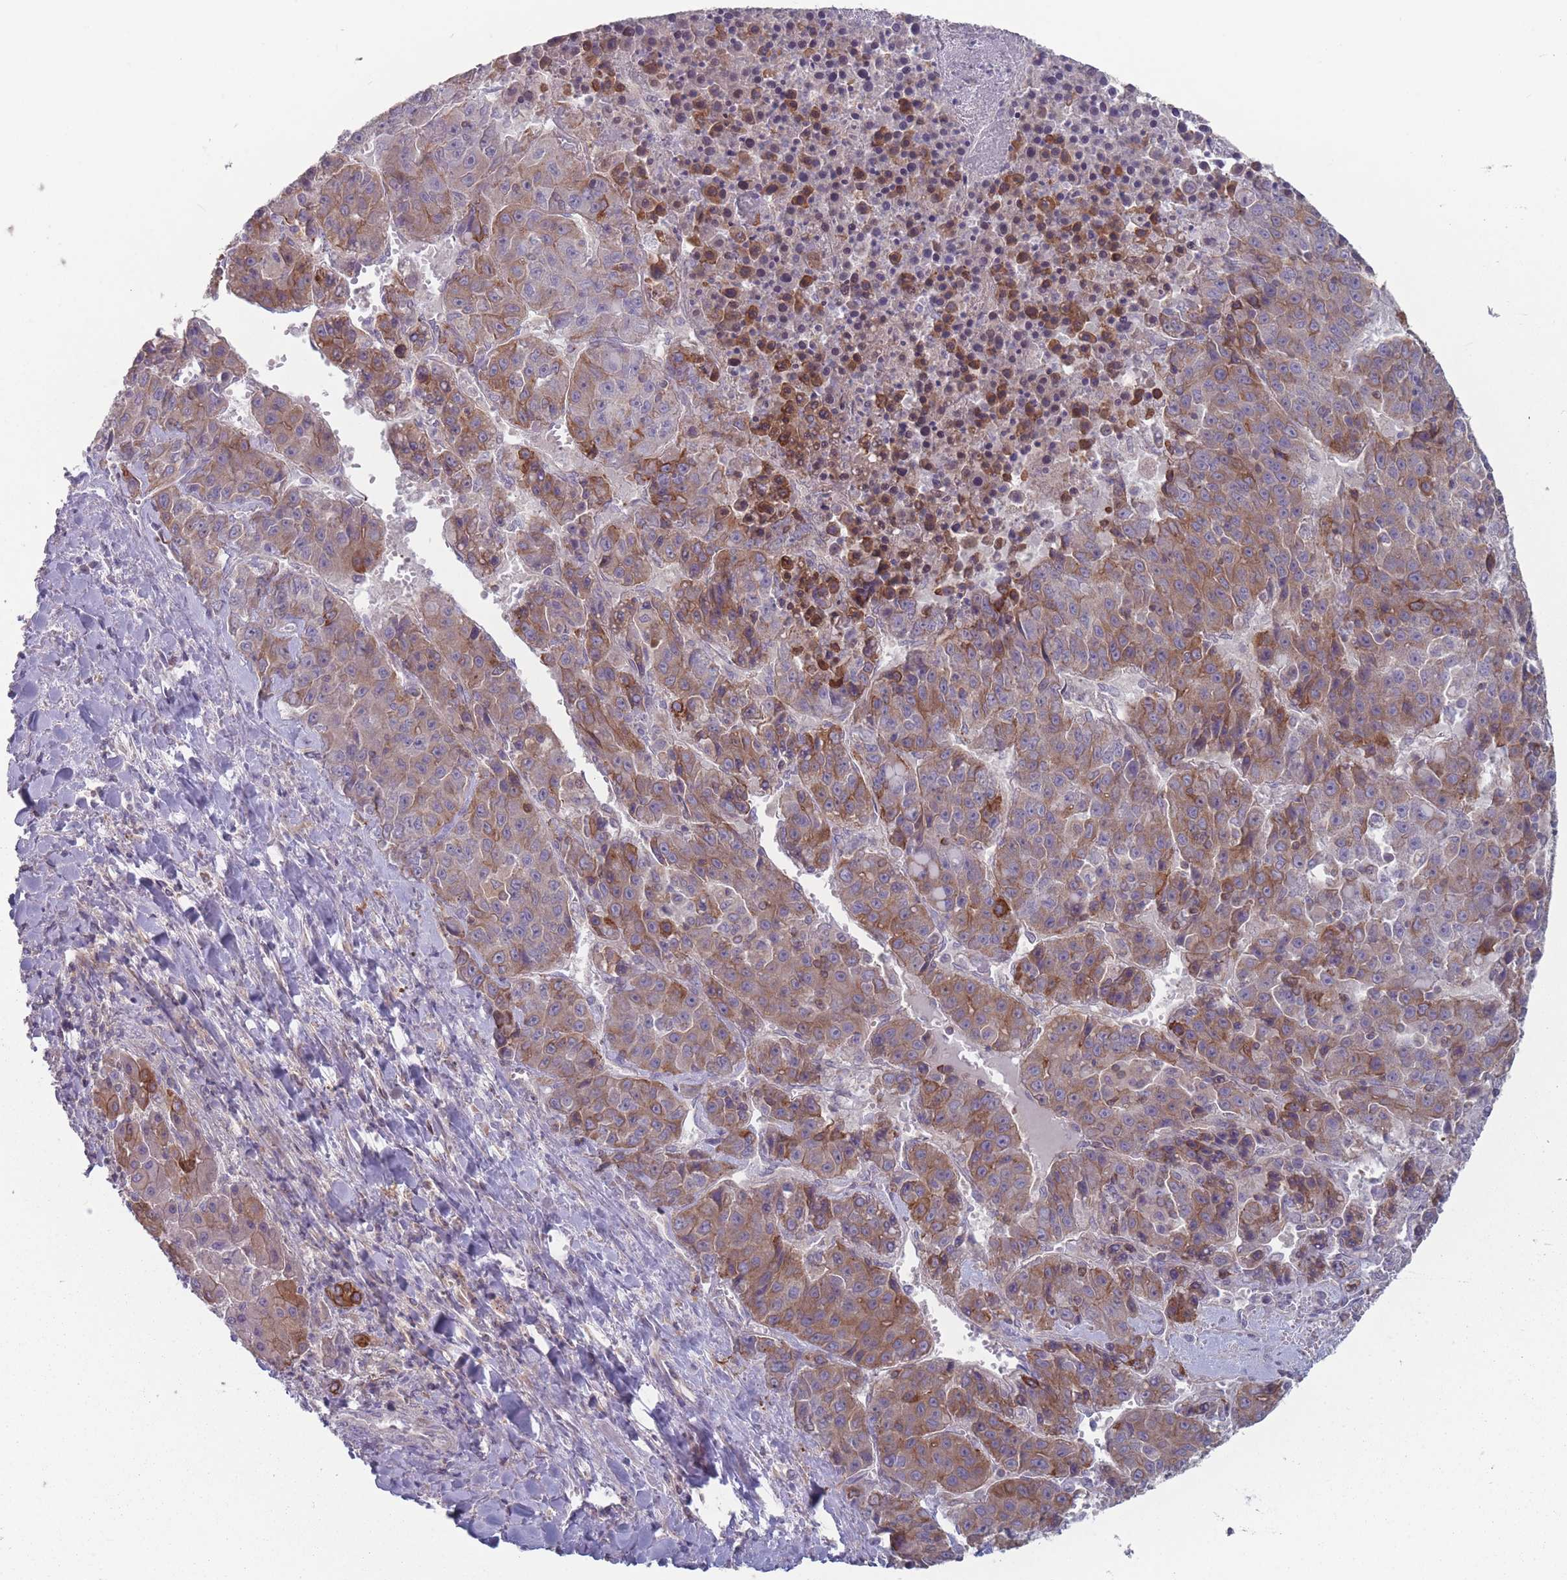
{"staining": {"intensity": "moderate", "quantity": "25%-75%", "location": "cytoplasmic/membranous"}, "tissue": "liver cancer", "cell_type": "Tumor cells", "image_type": "cancer", "snomed": [{"axis": "morphology", "description": "Carcinoma, Hepatocellular, NOS"}, {"axis": "topography", "description": "Liver"}], "caption": "This micrograph reveals immunohistochemistry (IHC) staining of human liver cancer (hepatocellular carcinoma), with medium moderate cytoplasmic/membranous staining in about 25%-75% of tumor cells.", "gene": "HSBP1L1", "patient": {"sex": "female", "age": 53}}